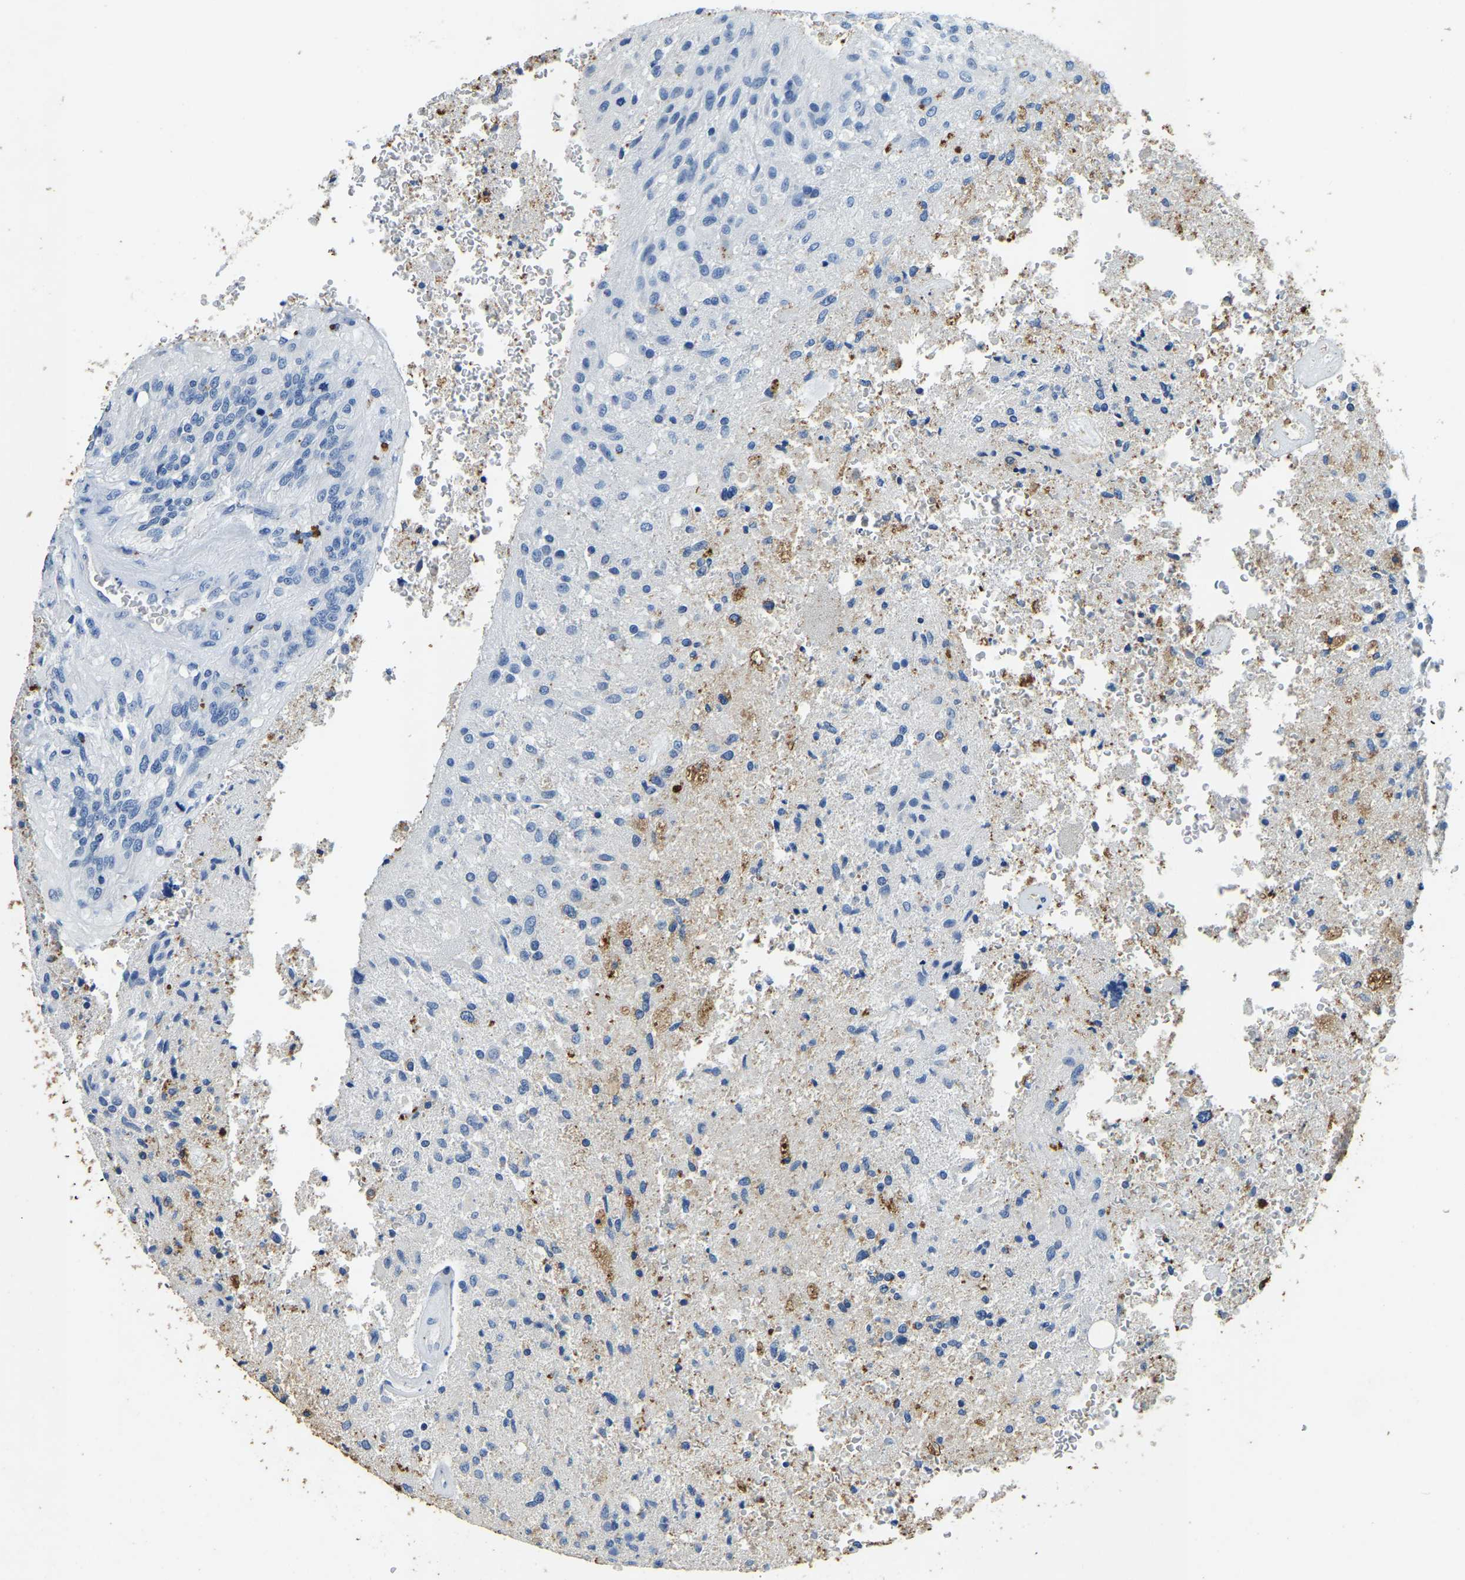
{"staining": {"intensity": "negative", "quantity": "none", "location": "none"}, "tissue": "glioma", "cell_type": "Tumor cells", "image_type": "cancer", "snomed": [{"axis": "morphology", "description": "Normal tissue, NOS"}, {"axis": "morphology", "description": "Glioma, malignant, High grade"}, {"axis": "topography", "description": "Cerebral cortex"}], "caption": "The photomicrograph displays no significant staining in tumor cells of glioma. (DAB (3,3'-diaminobenzidine) immunohistochemistry with hematoxylin counter stain).", "gene": "UBN2", "patient": {"sex": "male", "age": 77}}